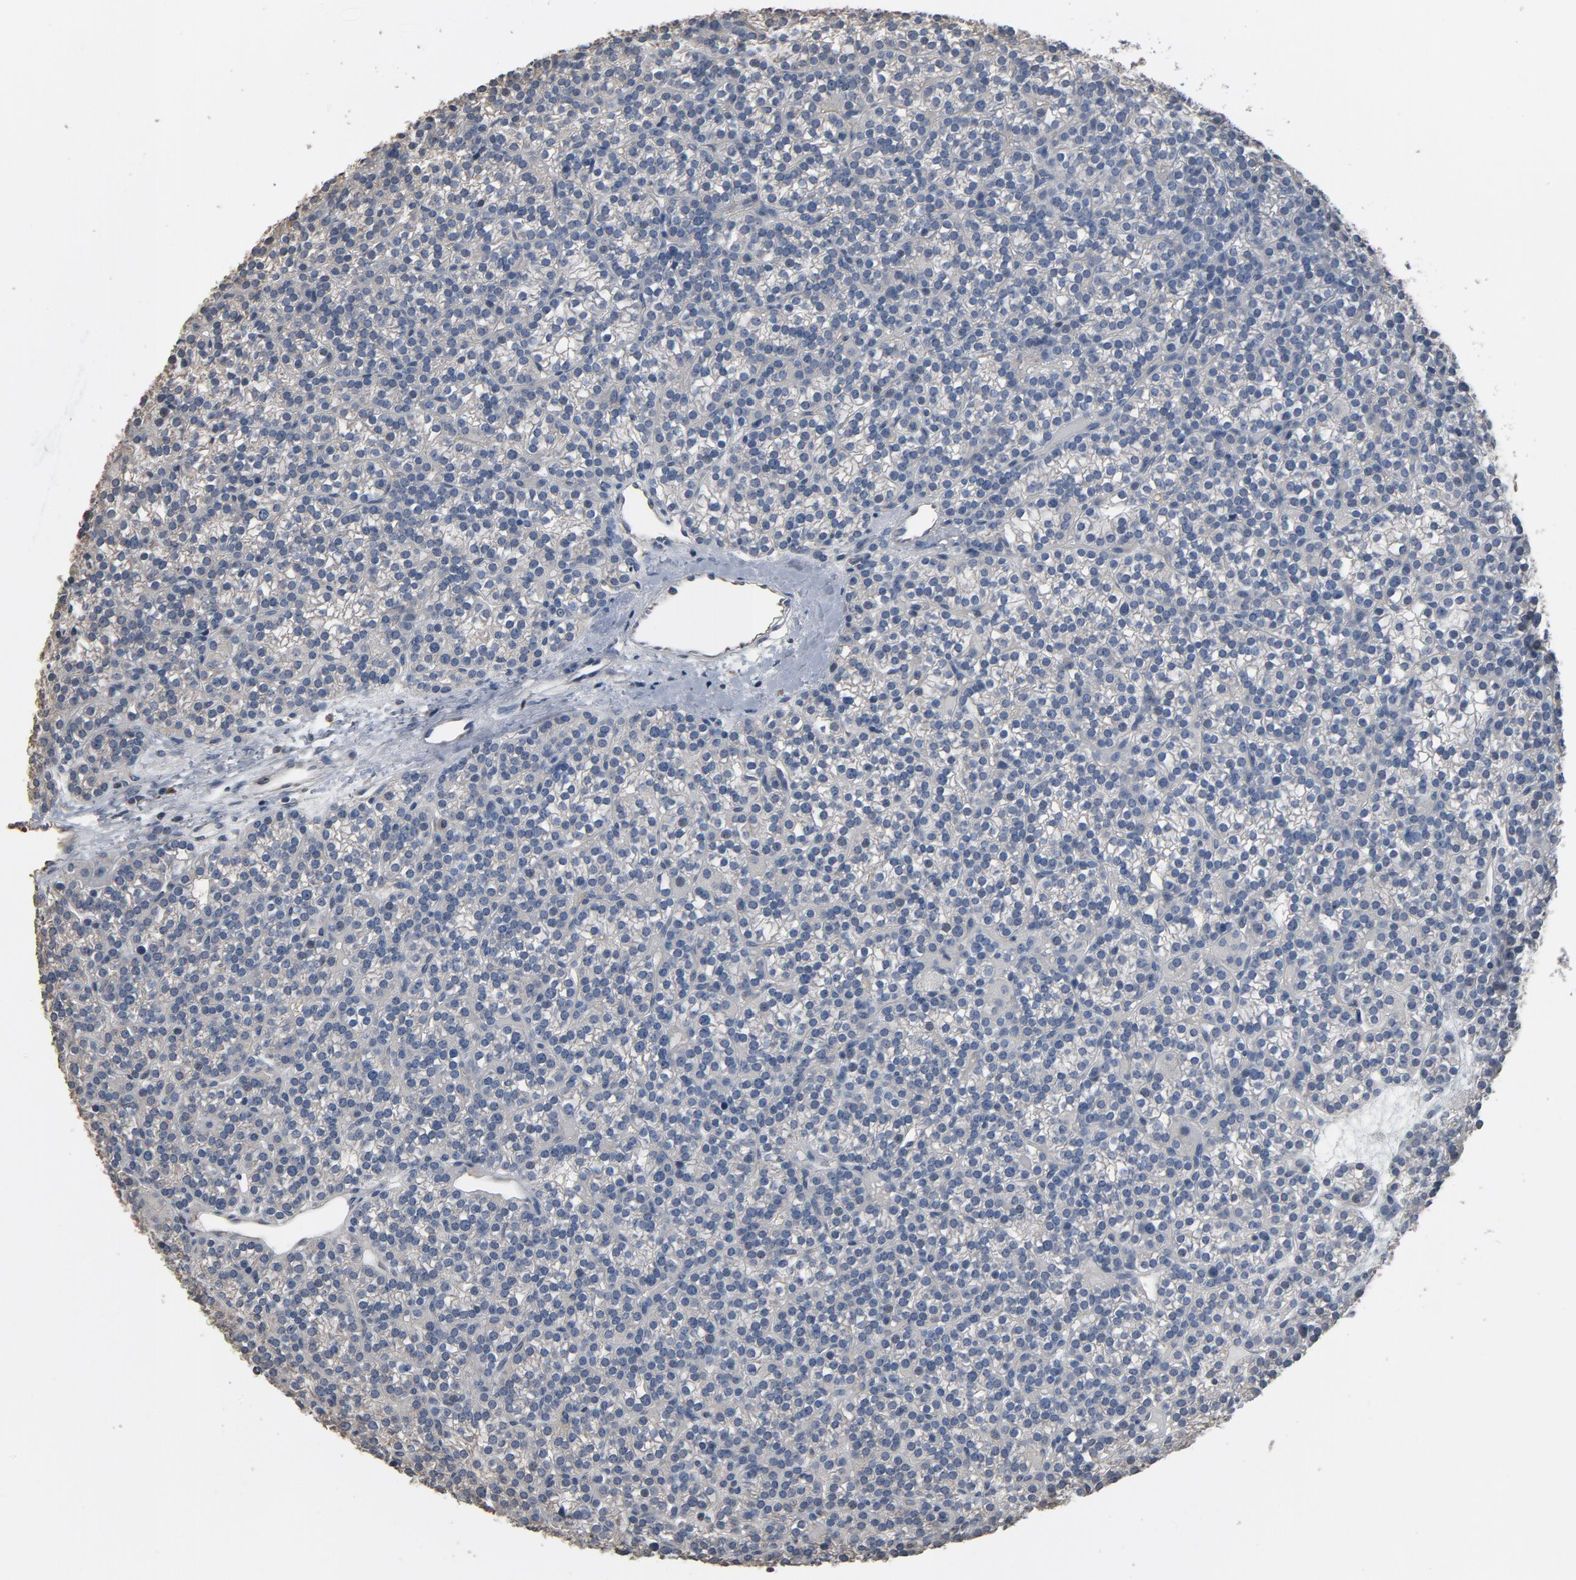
{"staining": {"intensity": "negative", "quantity": "none", "location": "none"}, "tissue": "parathyroid gland", "cell_type": "Glandular cells", "image_type": "normal", "snomed": [{"axis": "morphology", "description": "Normal tissue, NOS"}, {"axis": "topography", "description": "Parathyroid gland"}], "caption": "Glandular cells are negative for protein expression in benign human parathyroid gland. (DAB immunohistochemistry (IHC) visualized using brightfield microscopy, high magnification).", "gene": "SOX6", "patient": {"sex": "female", "age": 50}}